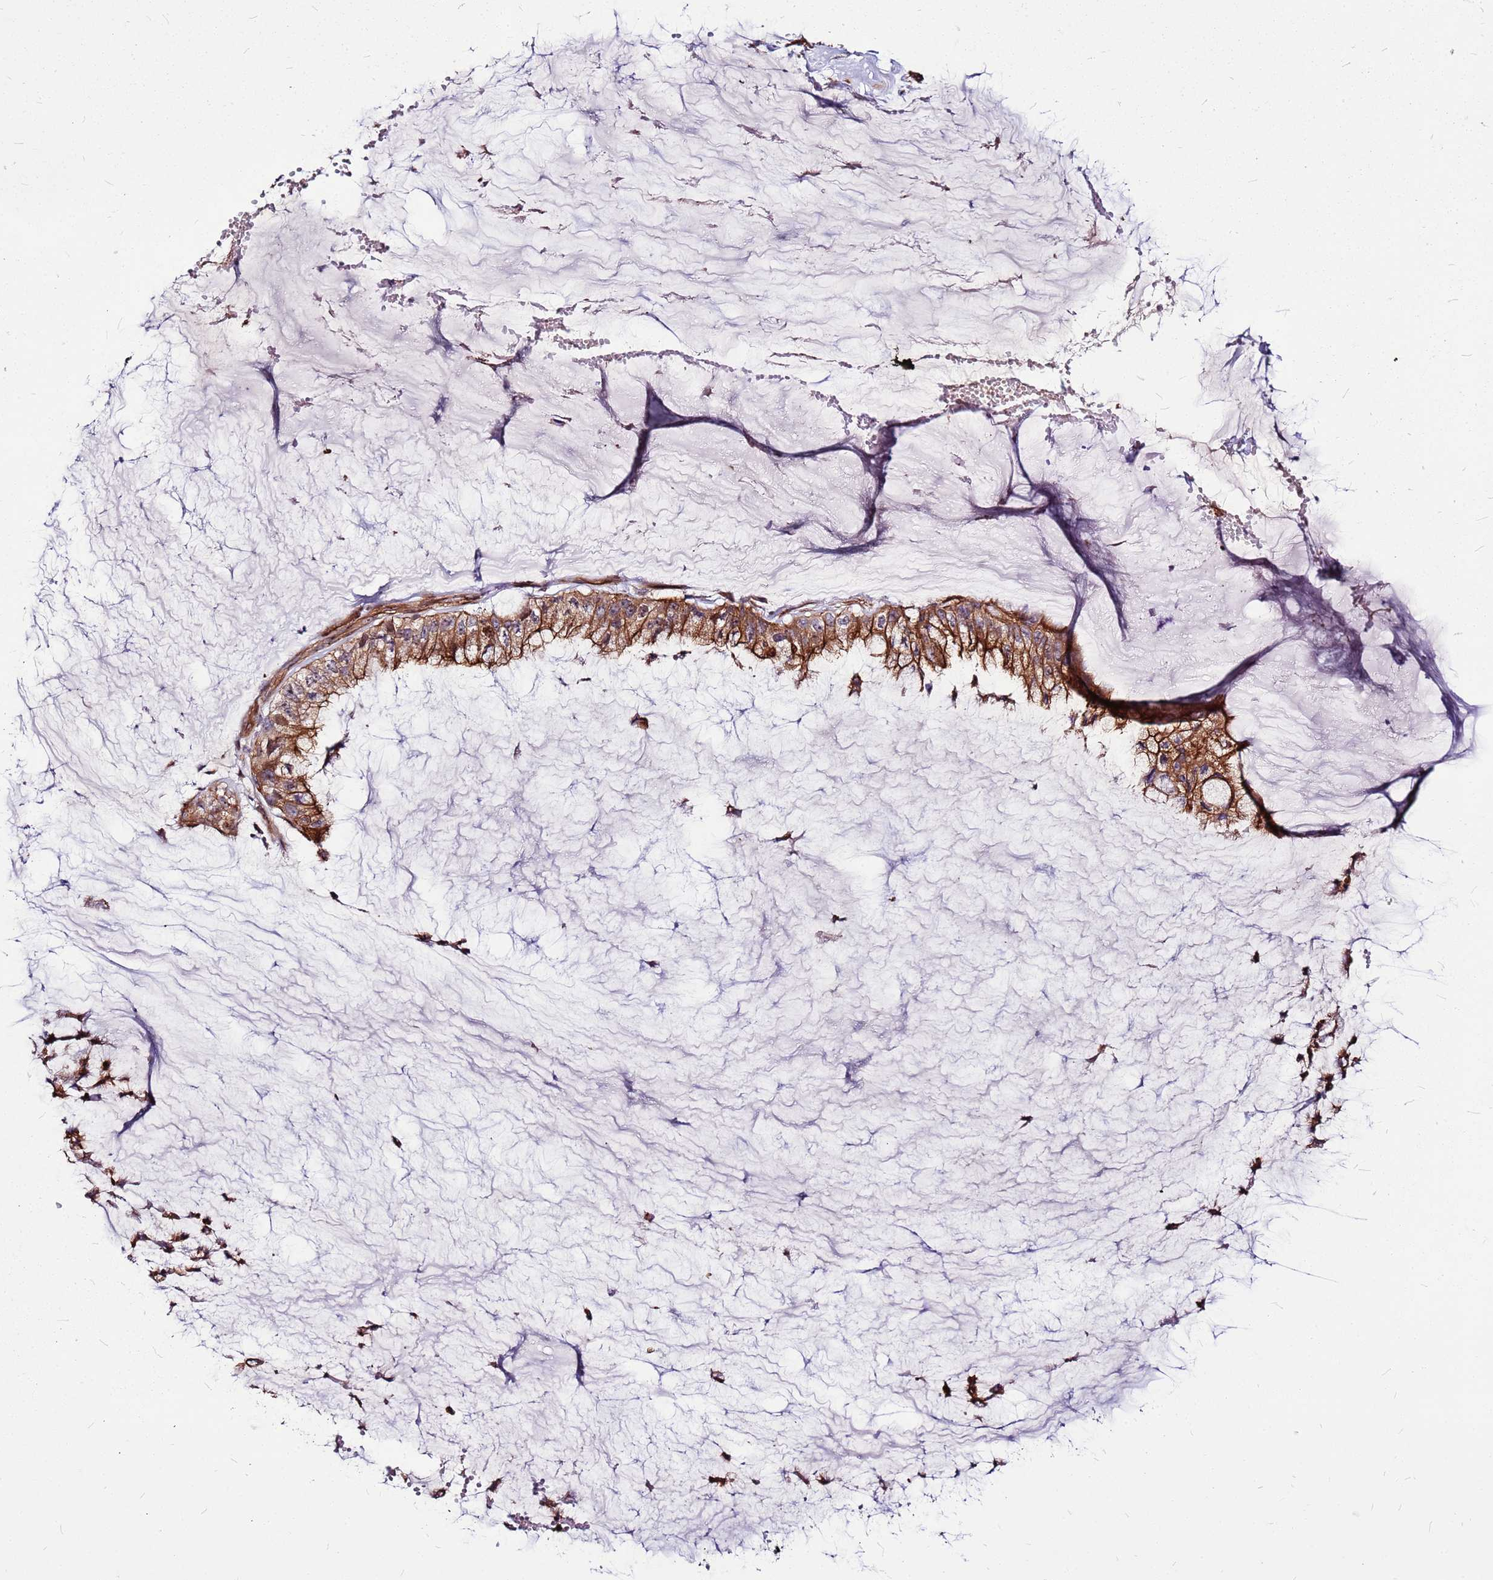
{"staining": {"intensity": "moderate", "quantity": ">75%", "location": "cytoplasmic/membranous"}, "tissue": "ovarian cancer", "cell_type": "Tumor cells", "image_type": "cancer", "snomed": [{"axis": "morphology", "description": "Cystadenocarcinoma, mucinous, NOS"}, {"axis": "topography", "description": "Ovary"}], "caption": "A brown stain labels moderate cytoplasmic/membranous staining of a protein in ovarian cancer (mucinous cystadenocarcinoma) tumor cells.", "gene": "TOPAZ1", "patient": {"sex": "female", "age": 39}}